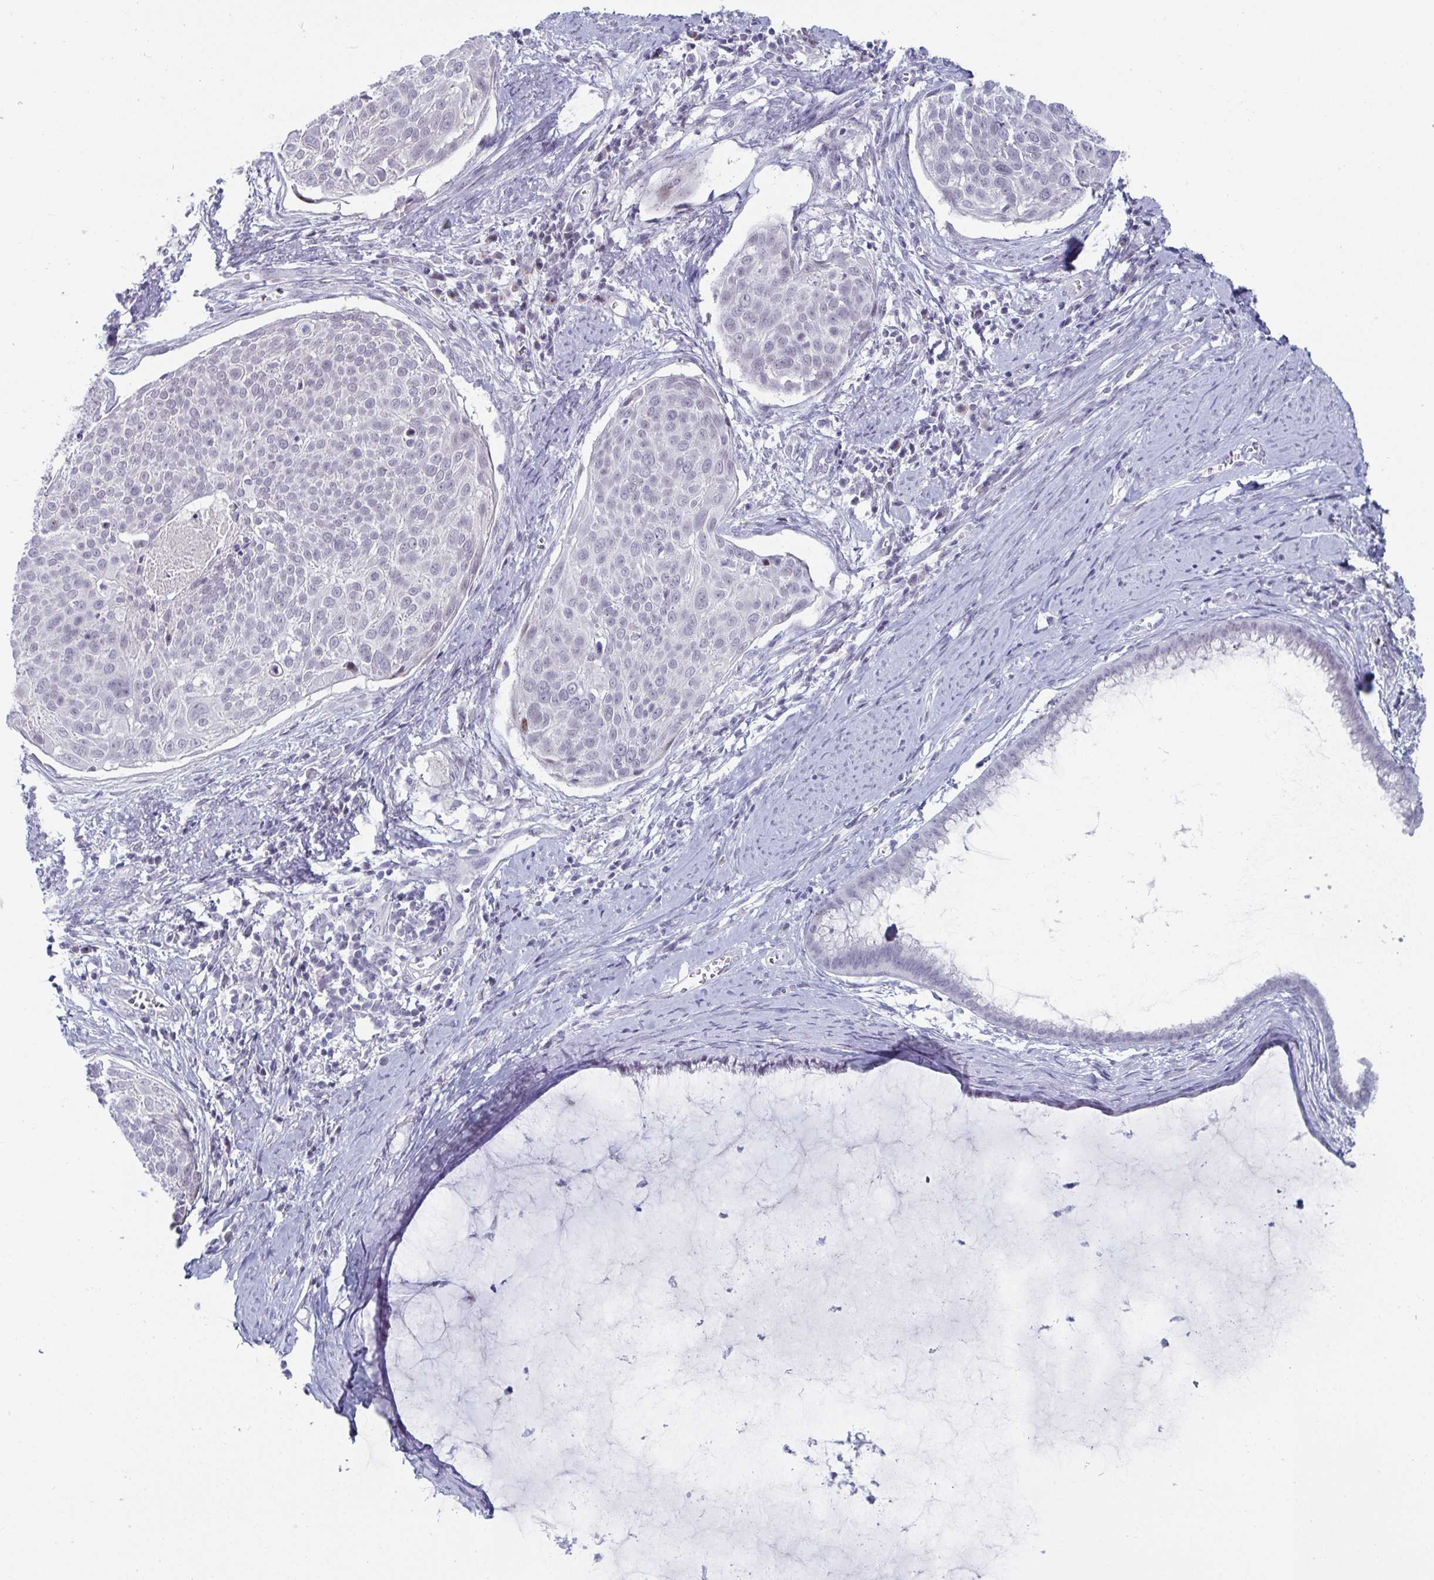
{"staining": {"intensity": "negative", "quantity": "none", "location": "none"}, "tissue": "cervical cancer", "cell_type": "Tumor cells", "image_type": "cancer", "snomed": [{"axis": "morphology", "description": "Squamous cell carcinoma, NOS"}, {"axis": "topography", "description": "Cervix"}], "caption": "There is no significant expression in tumor cells of squamous cell carcinoma (cervical).", "gene": "VSIG10L", "patient": {"sex": "female", "age": 39}}